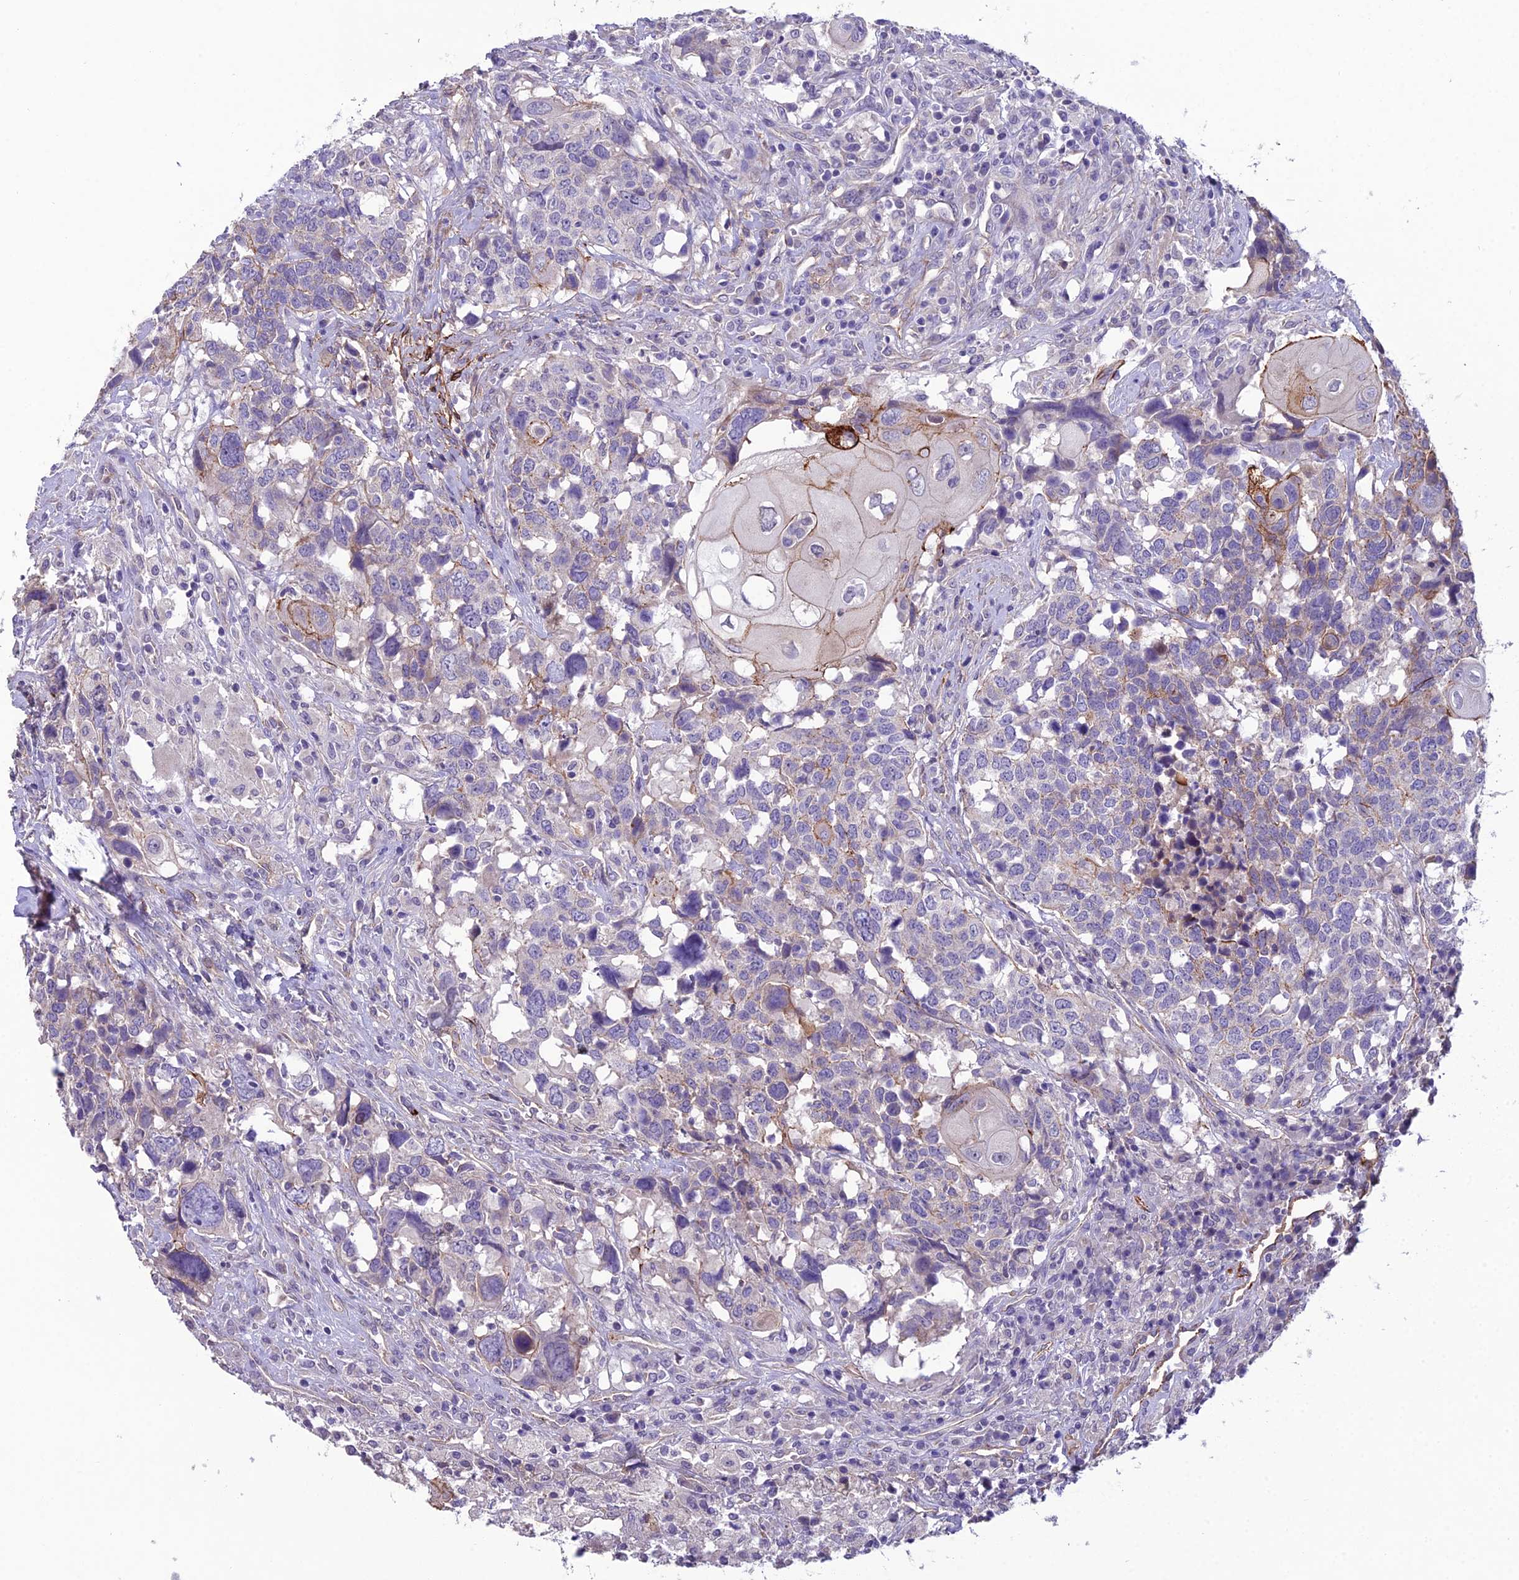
{"staining": {"intensity": "moderate", "quantity": "<25%", "location": "cytoplasmic/membranous"}, "tissue": "head and neck cancer", "cell_type": "Tumor cells", "image_type": "cancer", "snomed": [{"axis": "morphology", "description": "Squamous cell carcinoma, NOS"}, {"axis": "topography", "description": "Head-Neck"}], "caption": "Immunohistochemistry (IHC) histopathology image of human head and neck cancer stained for a protein (brown), which reveals low levels of moderate cytoplasmic/membranous expression in approximately <25% of tumor cells.", "gene": "CFAP47", "patient": {"sex": "male", "age": 66}}